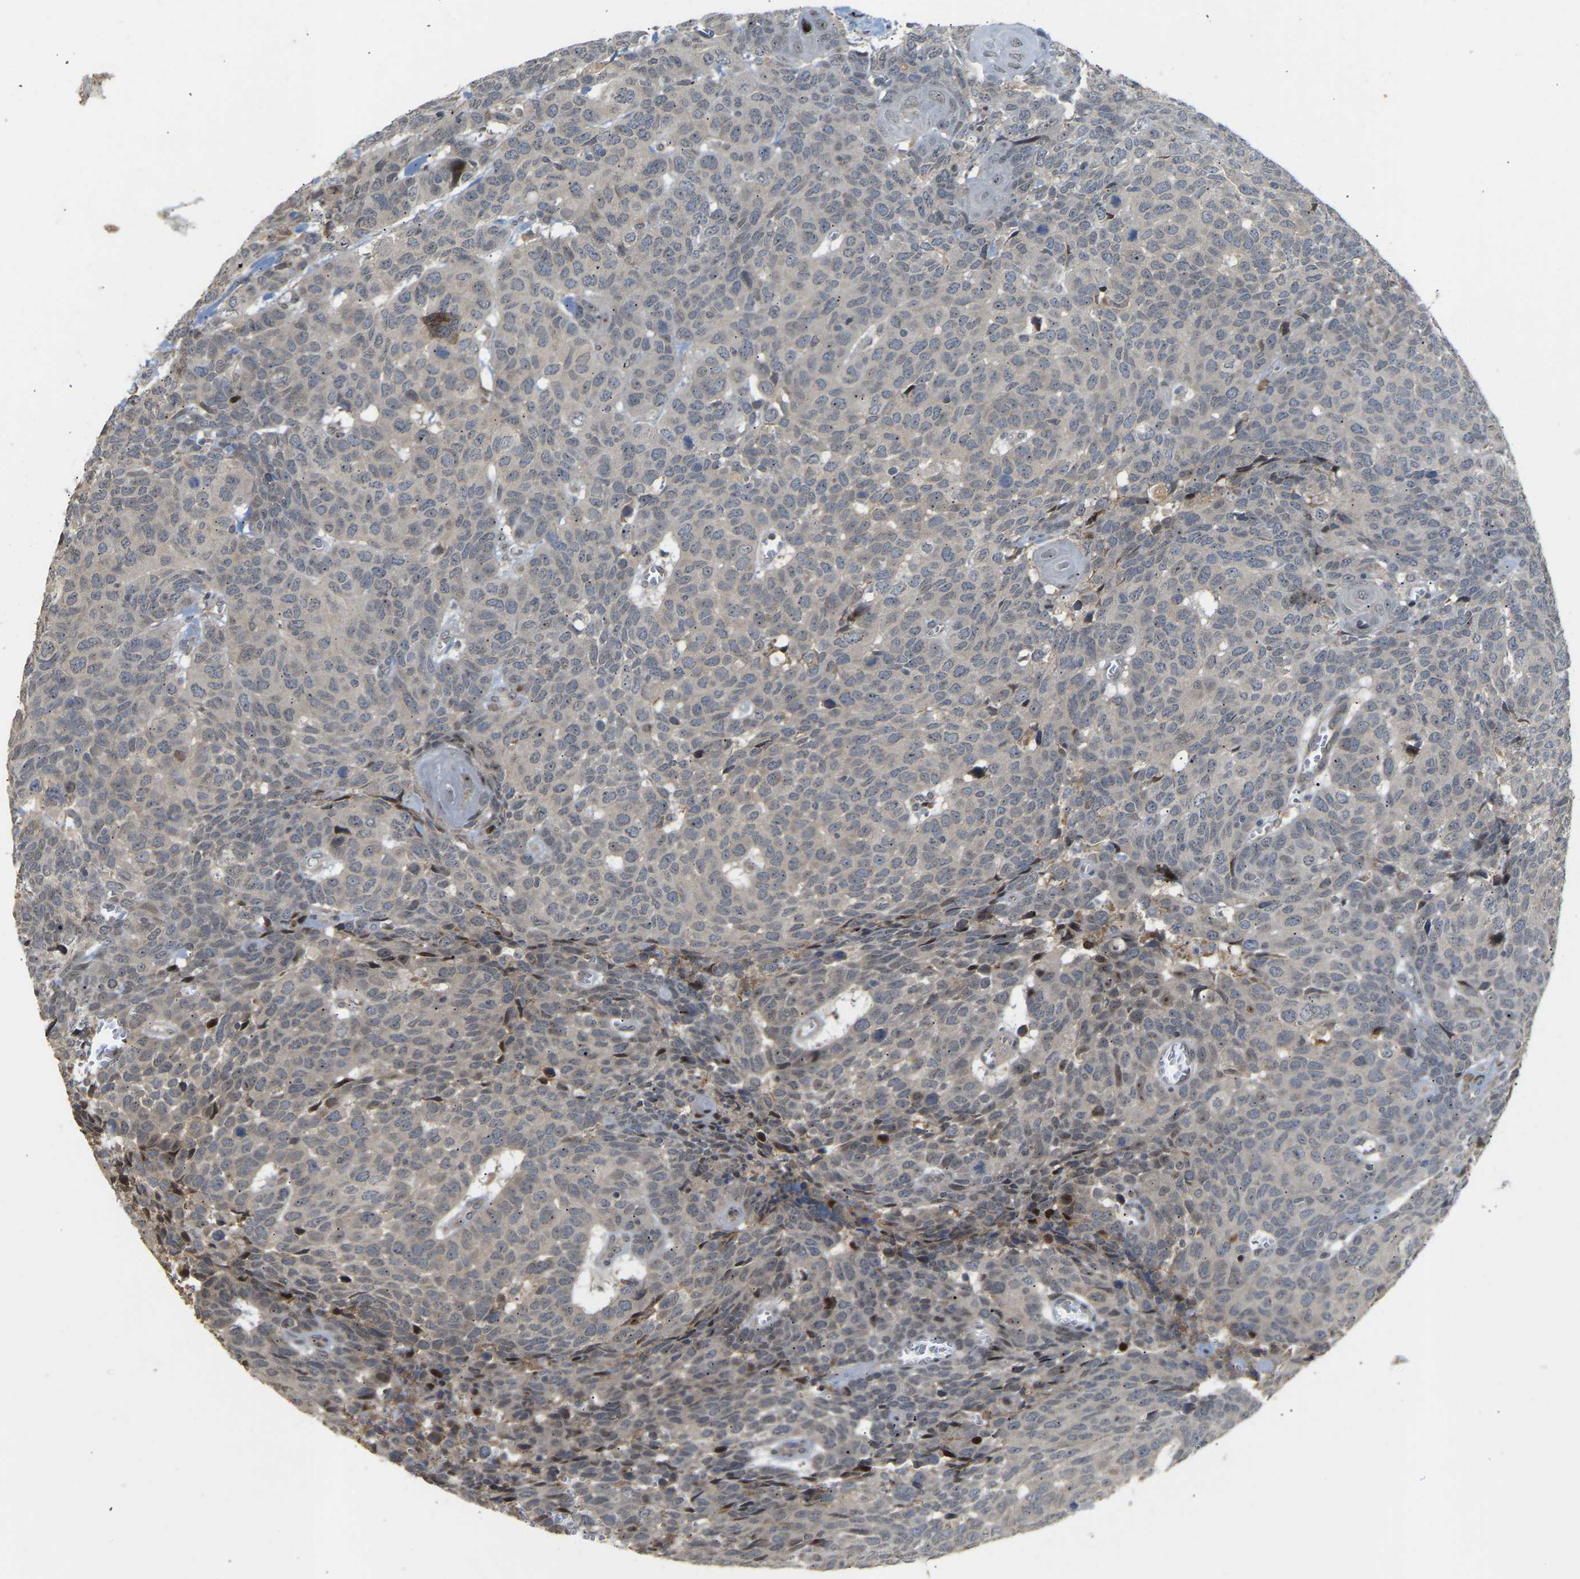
{"staining": {"intensity": "negative", "quantity": "none", "location": "none"}, "tissue": "head and neck cancer", "cell_type": "Tumor cells", "image_type": "cancer", "snomed": [{"axis": "morphology", "description": "Squamous cell carcinoma, NOS"}, {"axis": "topography", "description": "Head-Neck"}], "caption": "Histopathology image shows no significant protein expression in tumor cells of head and neck cancer.", "gene": "PTPN4", "patient": {"sex": "male", "age": 66}}